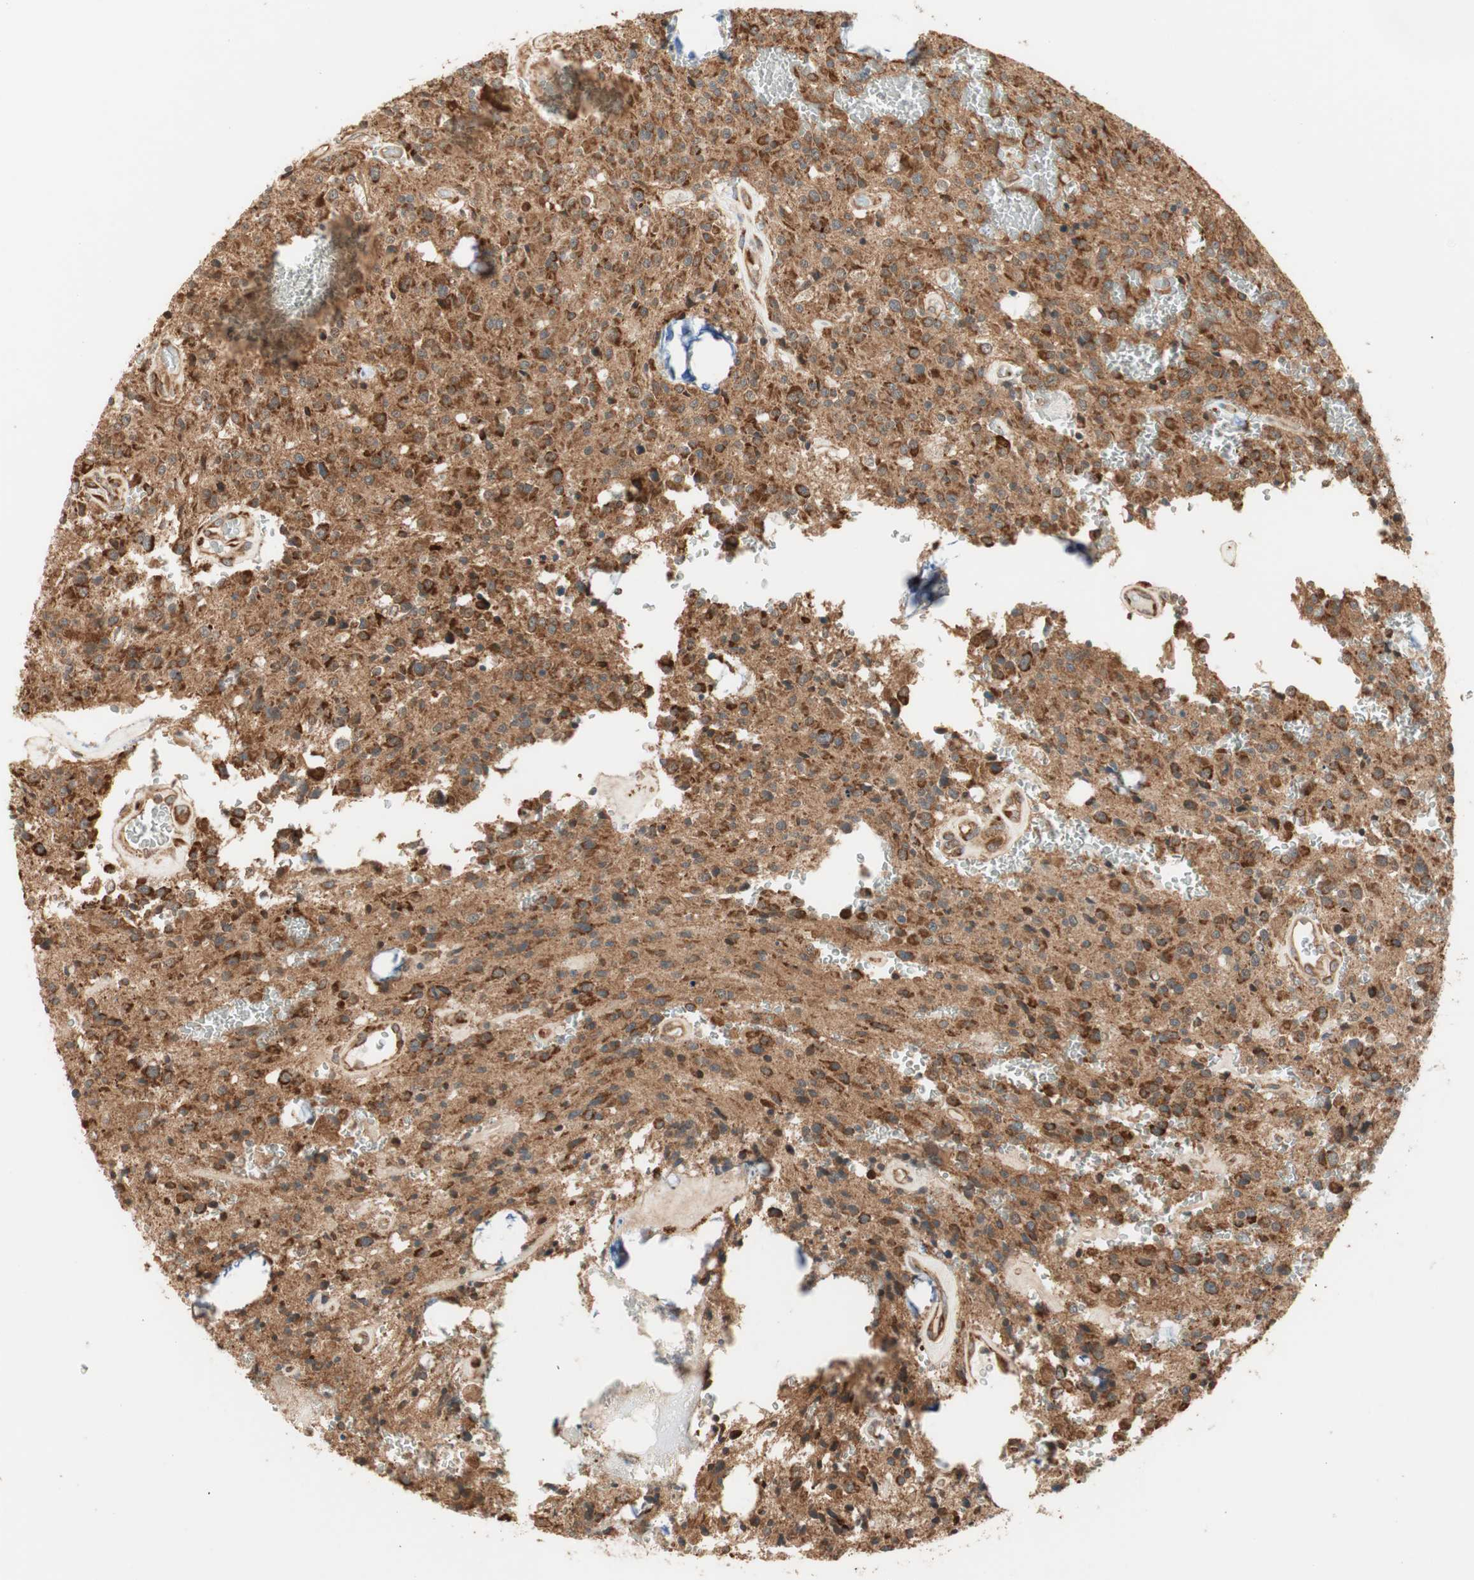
{"staining": {"intensity": "strong", "quantity": ">75%", "location": "cytoplasmic/membranous"}, "tissue": "glioma", "cell_type": "Tumor cells", "image_type": "cancer", "snomed": [{"axis": "morphology", "description": "Glioma, malignant, Low grade"}, {"axis": "topography", "description": "Brain"}], "caption": "DAB immunohistochemical staining of glioma exhibits strong cytoplasmic/membranous protein staining in about >75% of tumor cells. (IHC, brightfield microscopy, high magnification).", "gene": "P4HA1", "patient": {"sex": "male", "age": 58}}